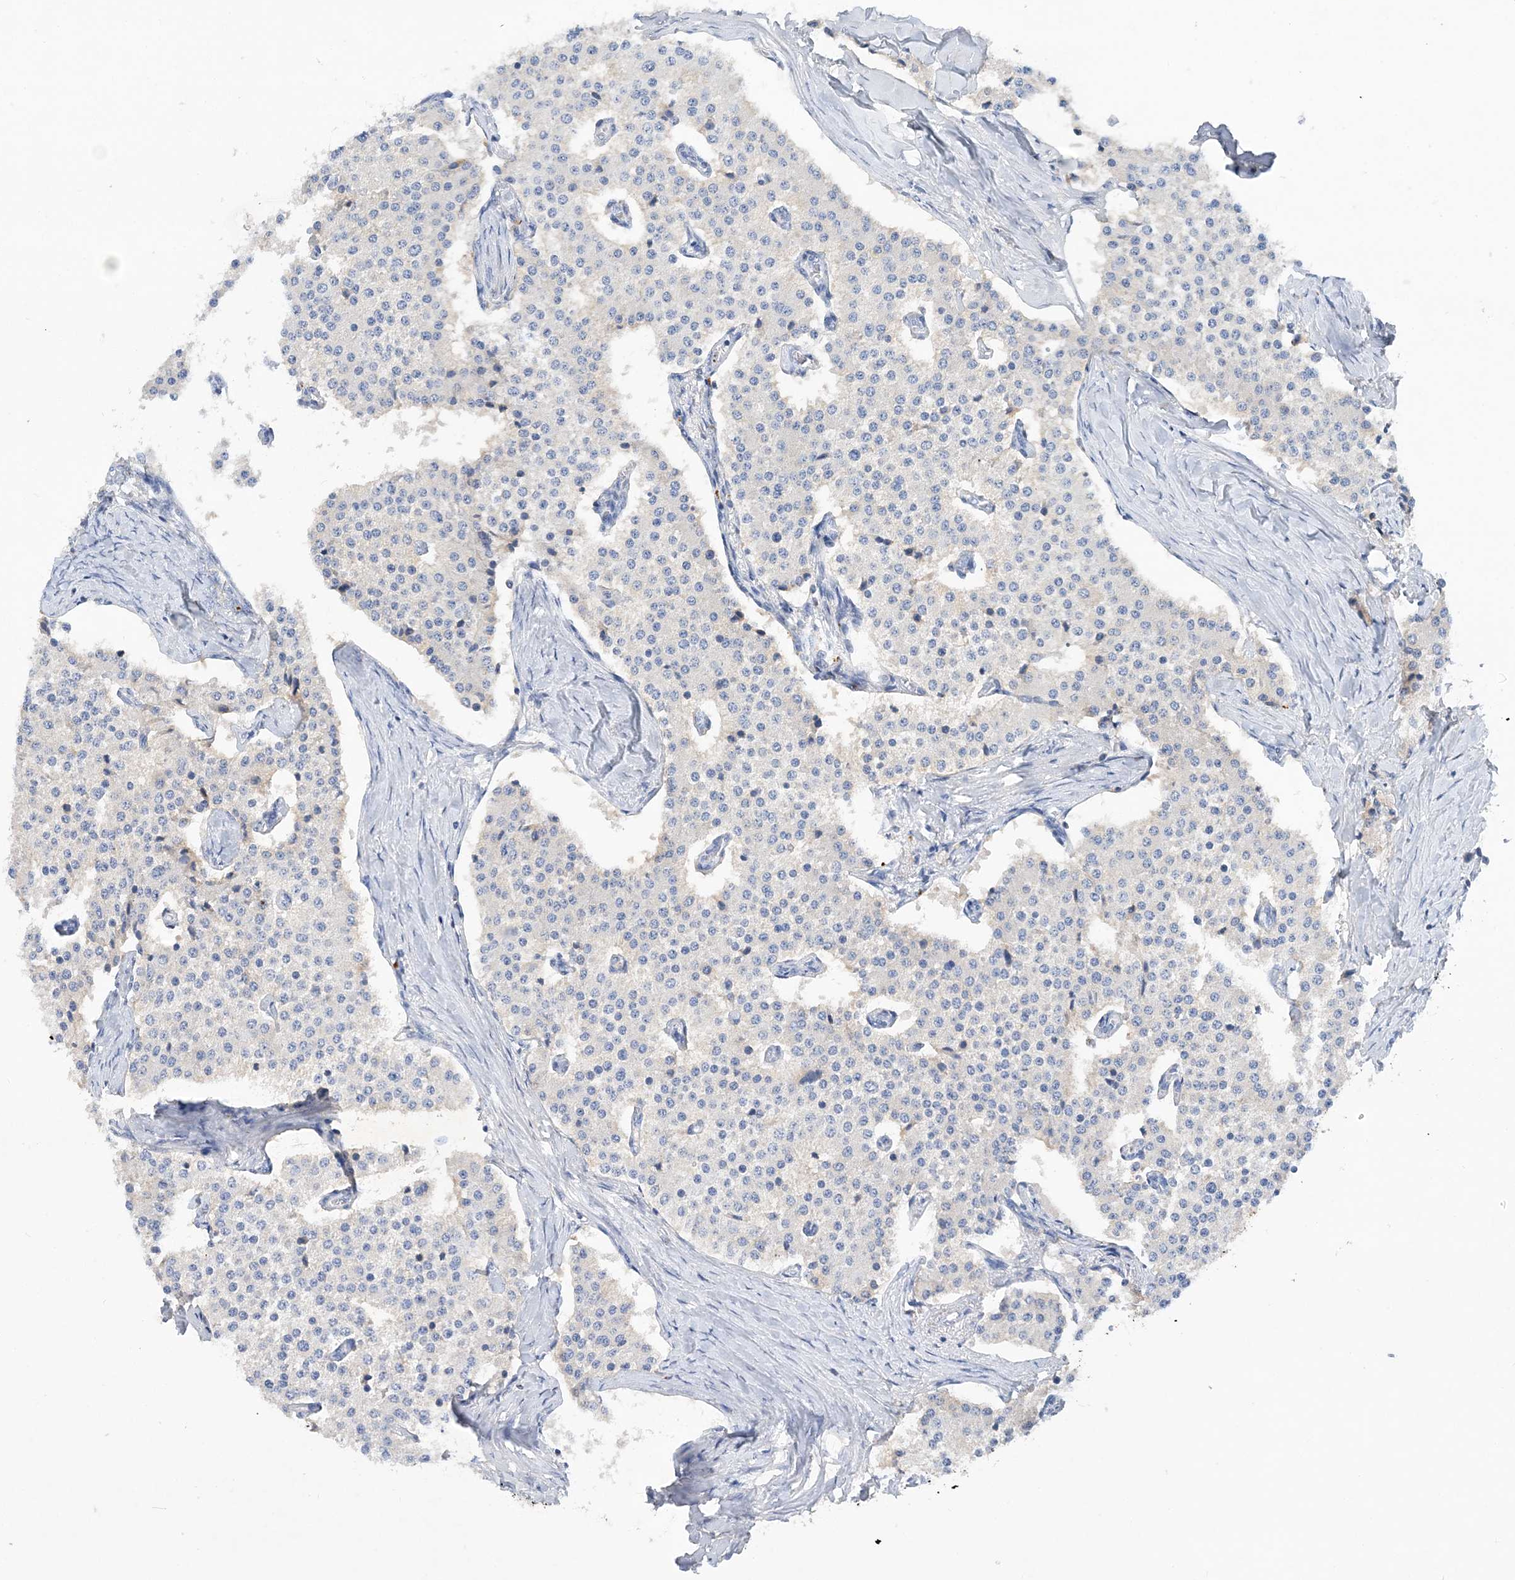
{"staining": {"intensity": "negative", "quantity": "none", "location": "none"}, "tissue": "carcinoid", "cell_type": "Tumor cells", "image_type": "cancer", "snomed": [{"axis": "morphology", "description": "Carcinoid, malignant, NOS"}, {"axis": "topography", "description": "Colon"}], "caption": "Immunohistochemistry (IHC) histopathology image of human carcinoid stained for a protein (brown), which reveals no expression in tumor cells.", "gene": "GRINA", "patient": {"sex": "female", "age": 52}}